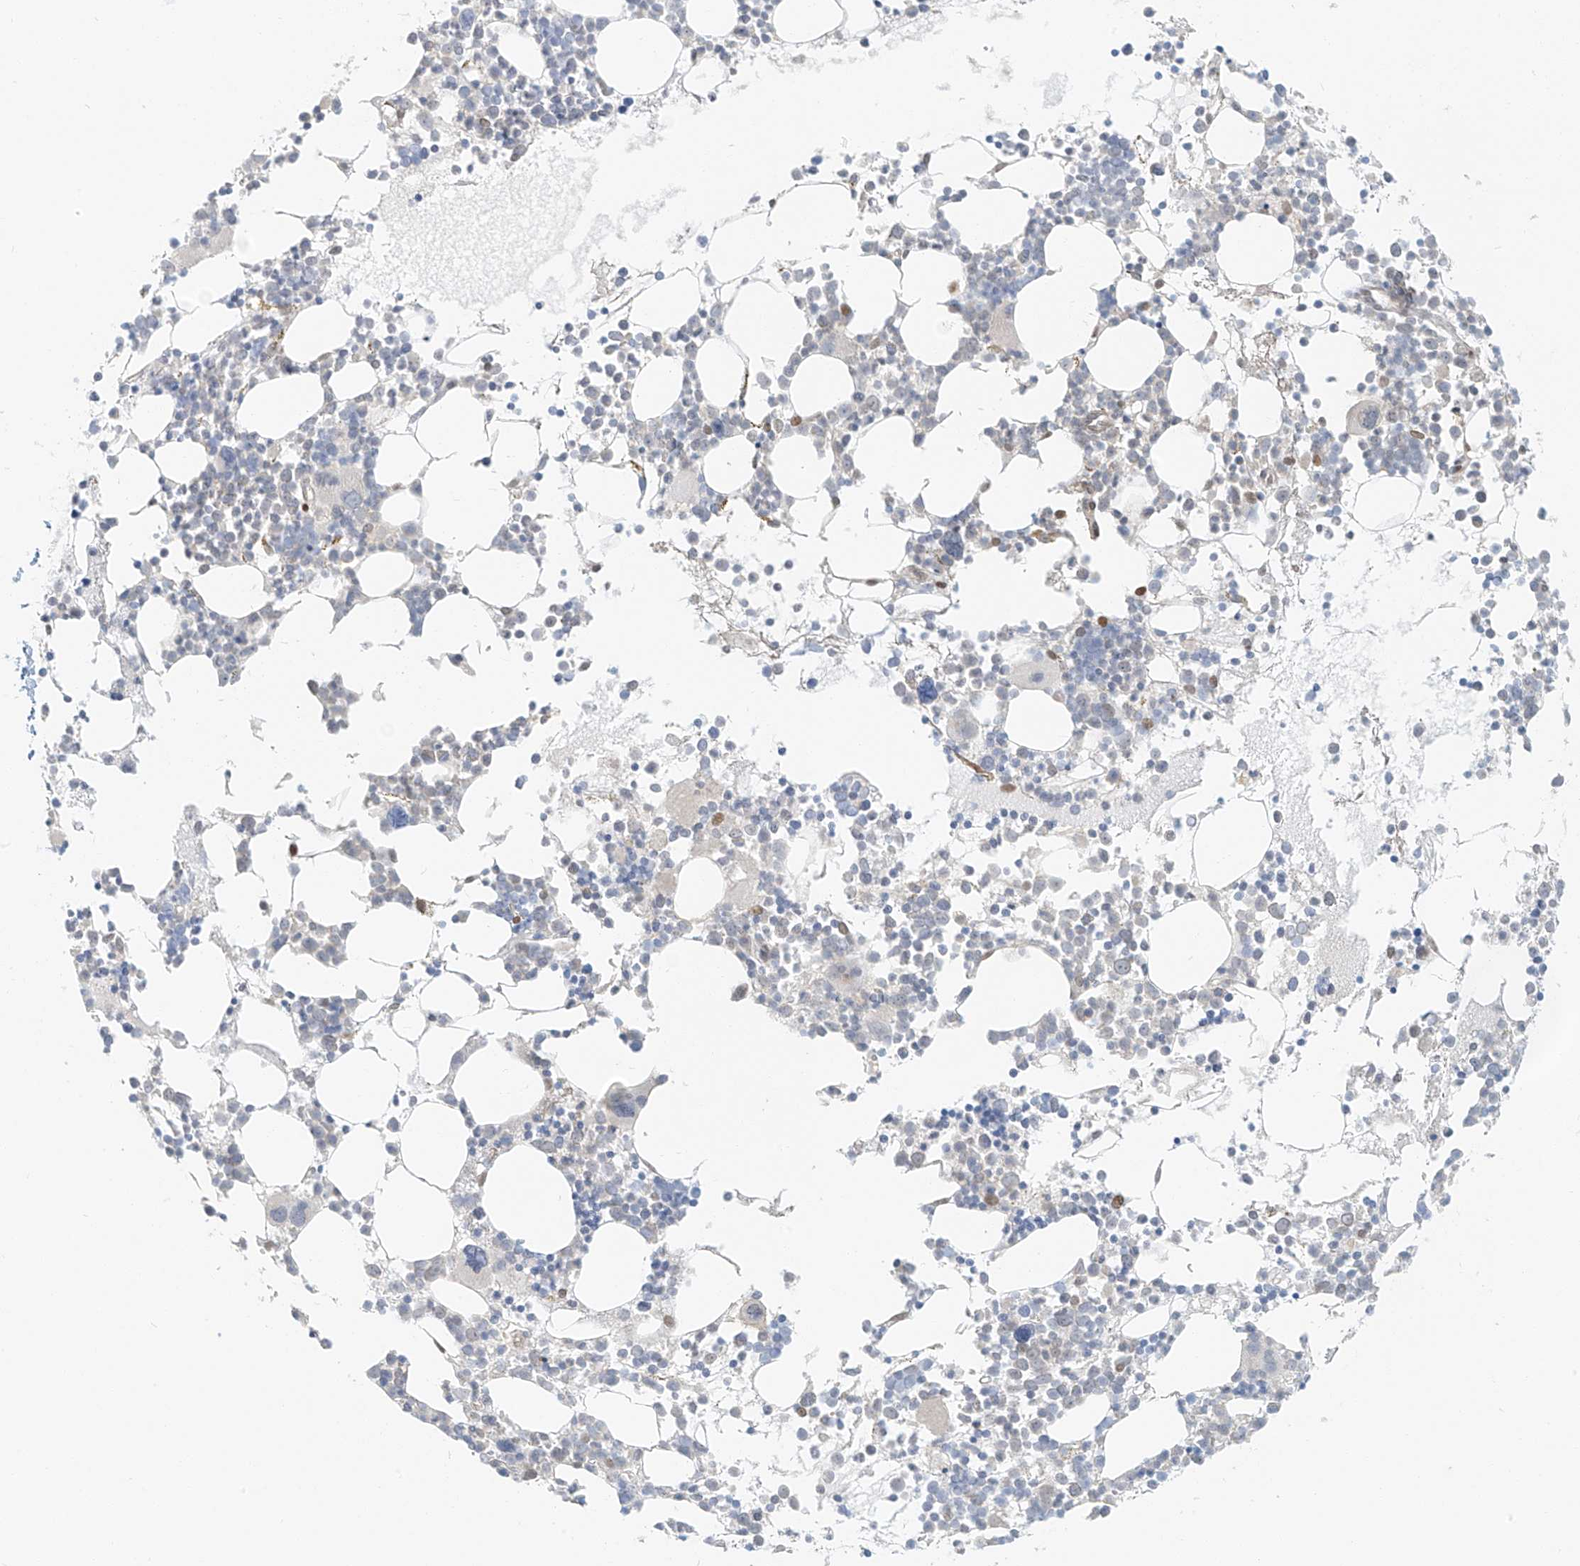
{"staining": {"intensity": "weak", "quantity": "<25%", "location": "nuclear"}, "tissue": "bone marrow", "cell_type": "Hematopoietic cells", "image_type": "normal", "snomed": [{"axis": "morphology", "description": "Normal tissue, NOS"}, {"axis": "topography", "description": "Bone marrow"}], "caption": "Immunohistochemistry image of benign bone marrow: bone marrow stained with DAB (3,3'-diaminobenzidine) demonstrates no significant protein positivity in hematopoietic cells.", "gene": "ZNF774", "patient": {"sex": "female", "age": 62}}